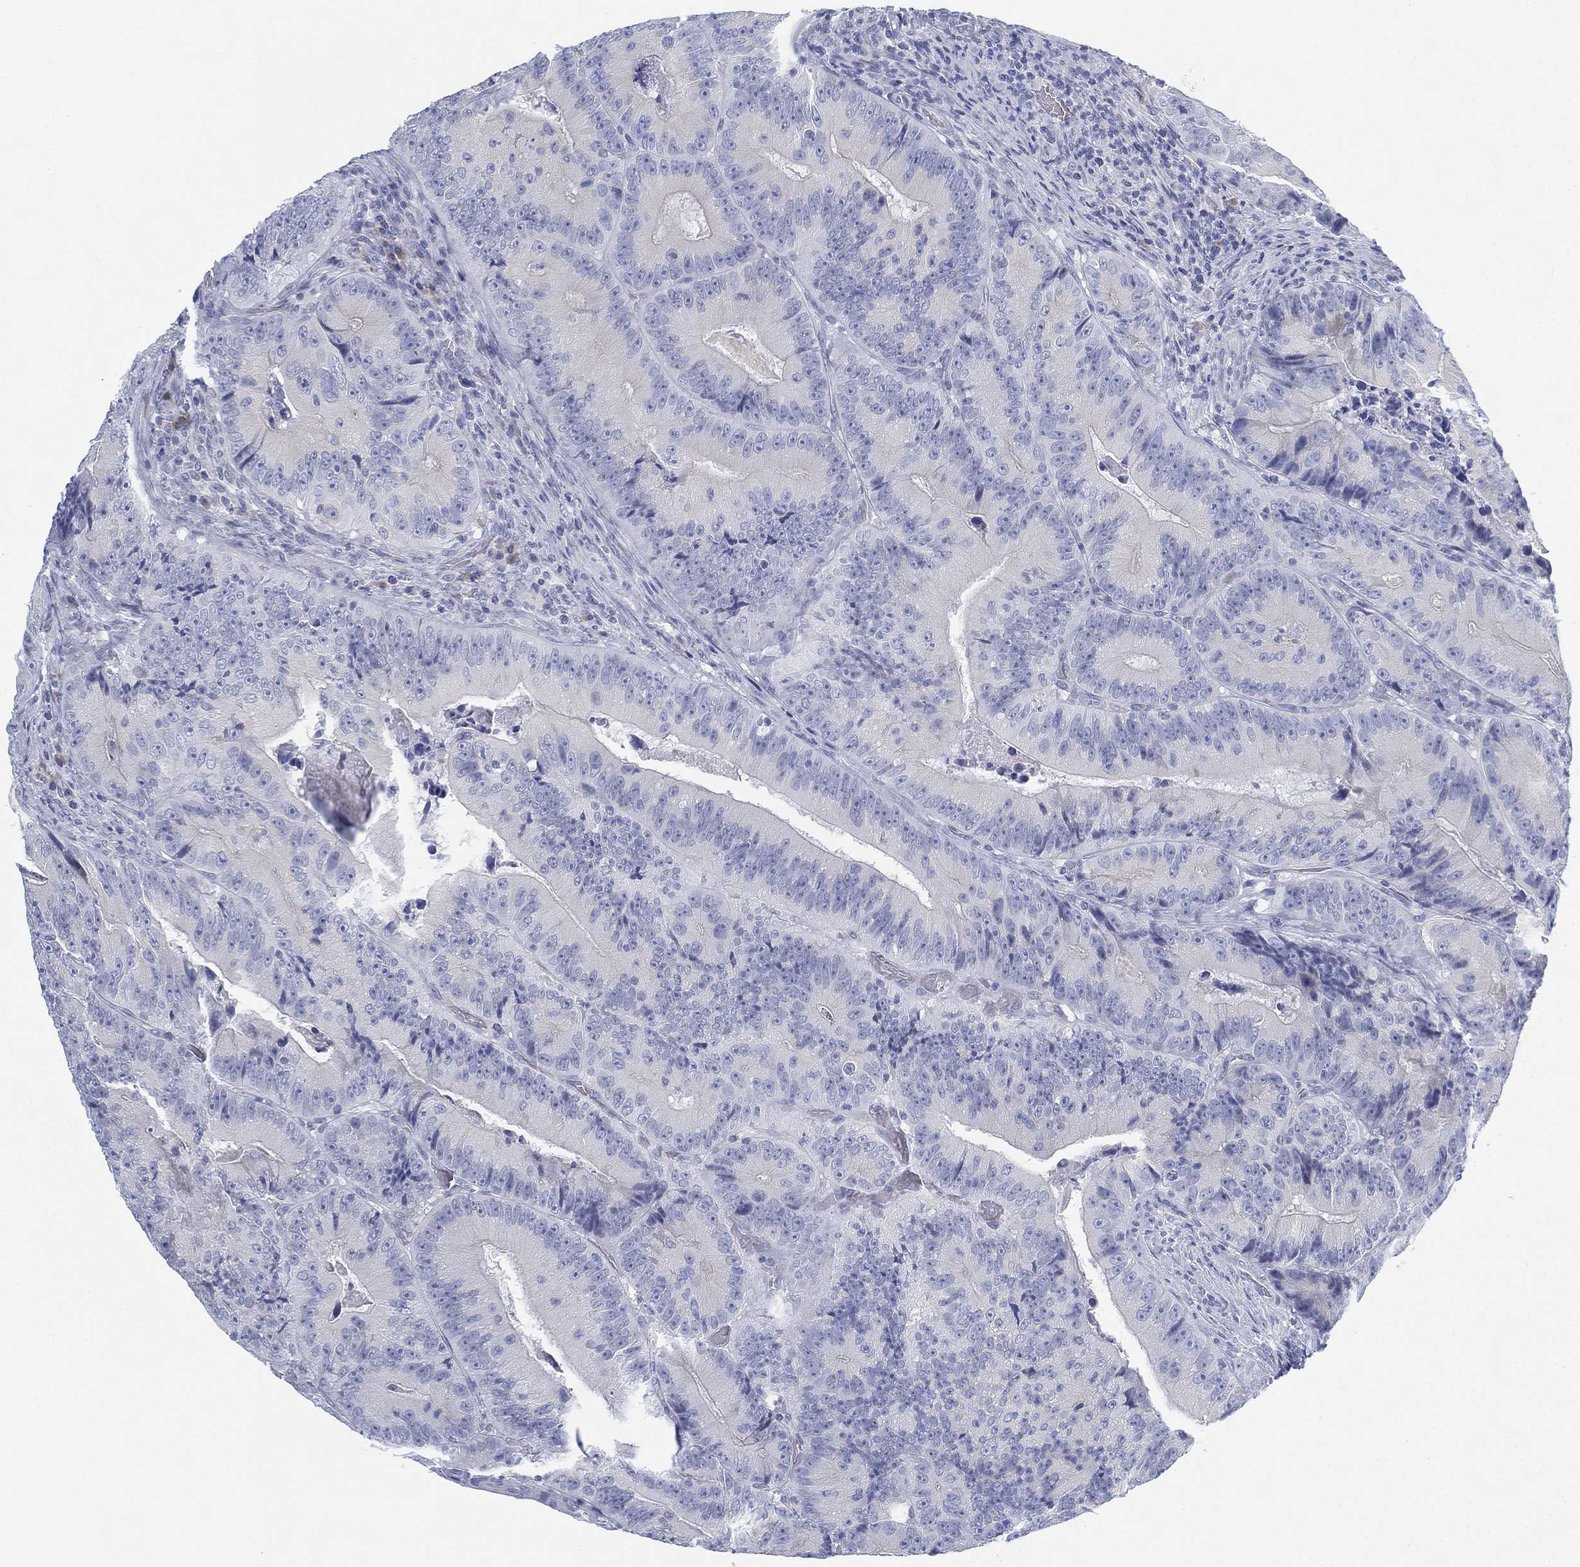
{"staining": {"intensity": "negative", "quantity": "none", "location": "none"}, "tissue": "colorectal cancer", "cell_type": "Tumor cells", "image_type": "cancer", "snomed": [{"axis": "morphology", "description": "Adenocarcinoma, NOS"}, {"axis": "topography", "description": "Colon"}], "caption": "High magnification brightfield microscopy of colorectal cancer (adenocarcinoma) stained with DAB (3,3'-diaminobenzidine) (brown) and counterstained with hematoxylin (blue): tumor cells show no significant positivity.", "gene": "GCNA", "patient": {"sex": "female", "age": 86}}